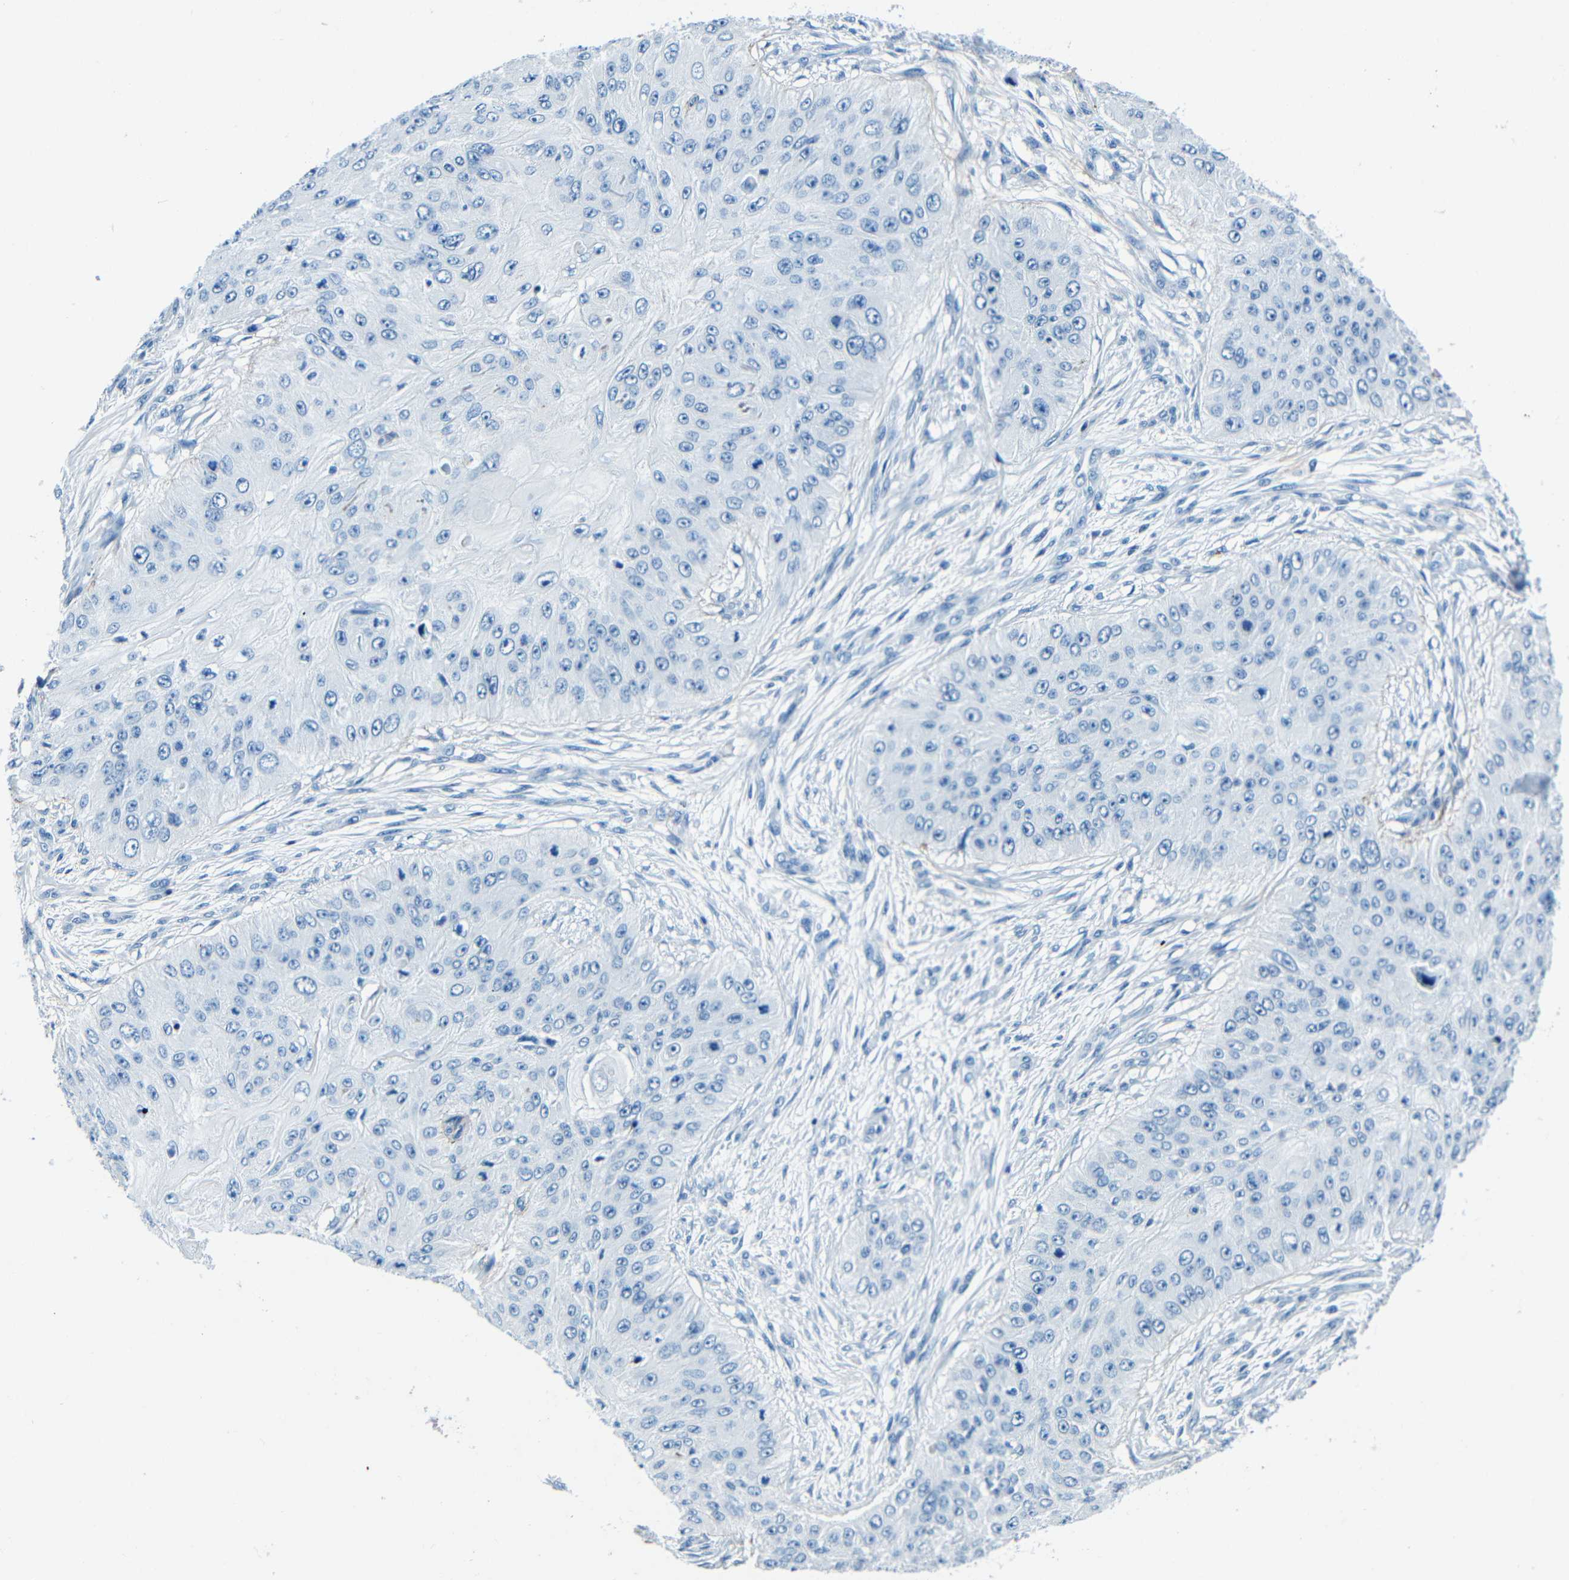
{"staining": {"intensity": "negative", "quantity": "none", "location": "none"}, "tissue": "skin cancer", "cell_type": "Tumor cells", "image_type": "cancer", "snomed": [{"axis": "morphology", "description": "Squamous cell carcinoma, NOS"}, {"axis": "topography", "description": "Skin"}], "caption": "The micrograph exhibits no staining of tumor cells in squamous cell carcinoma (skin).", "gene": "FBN2", "patient": {"sex": "female", "age": 80}}